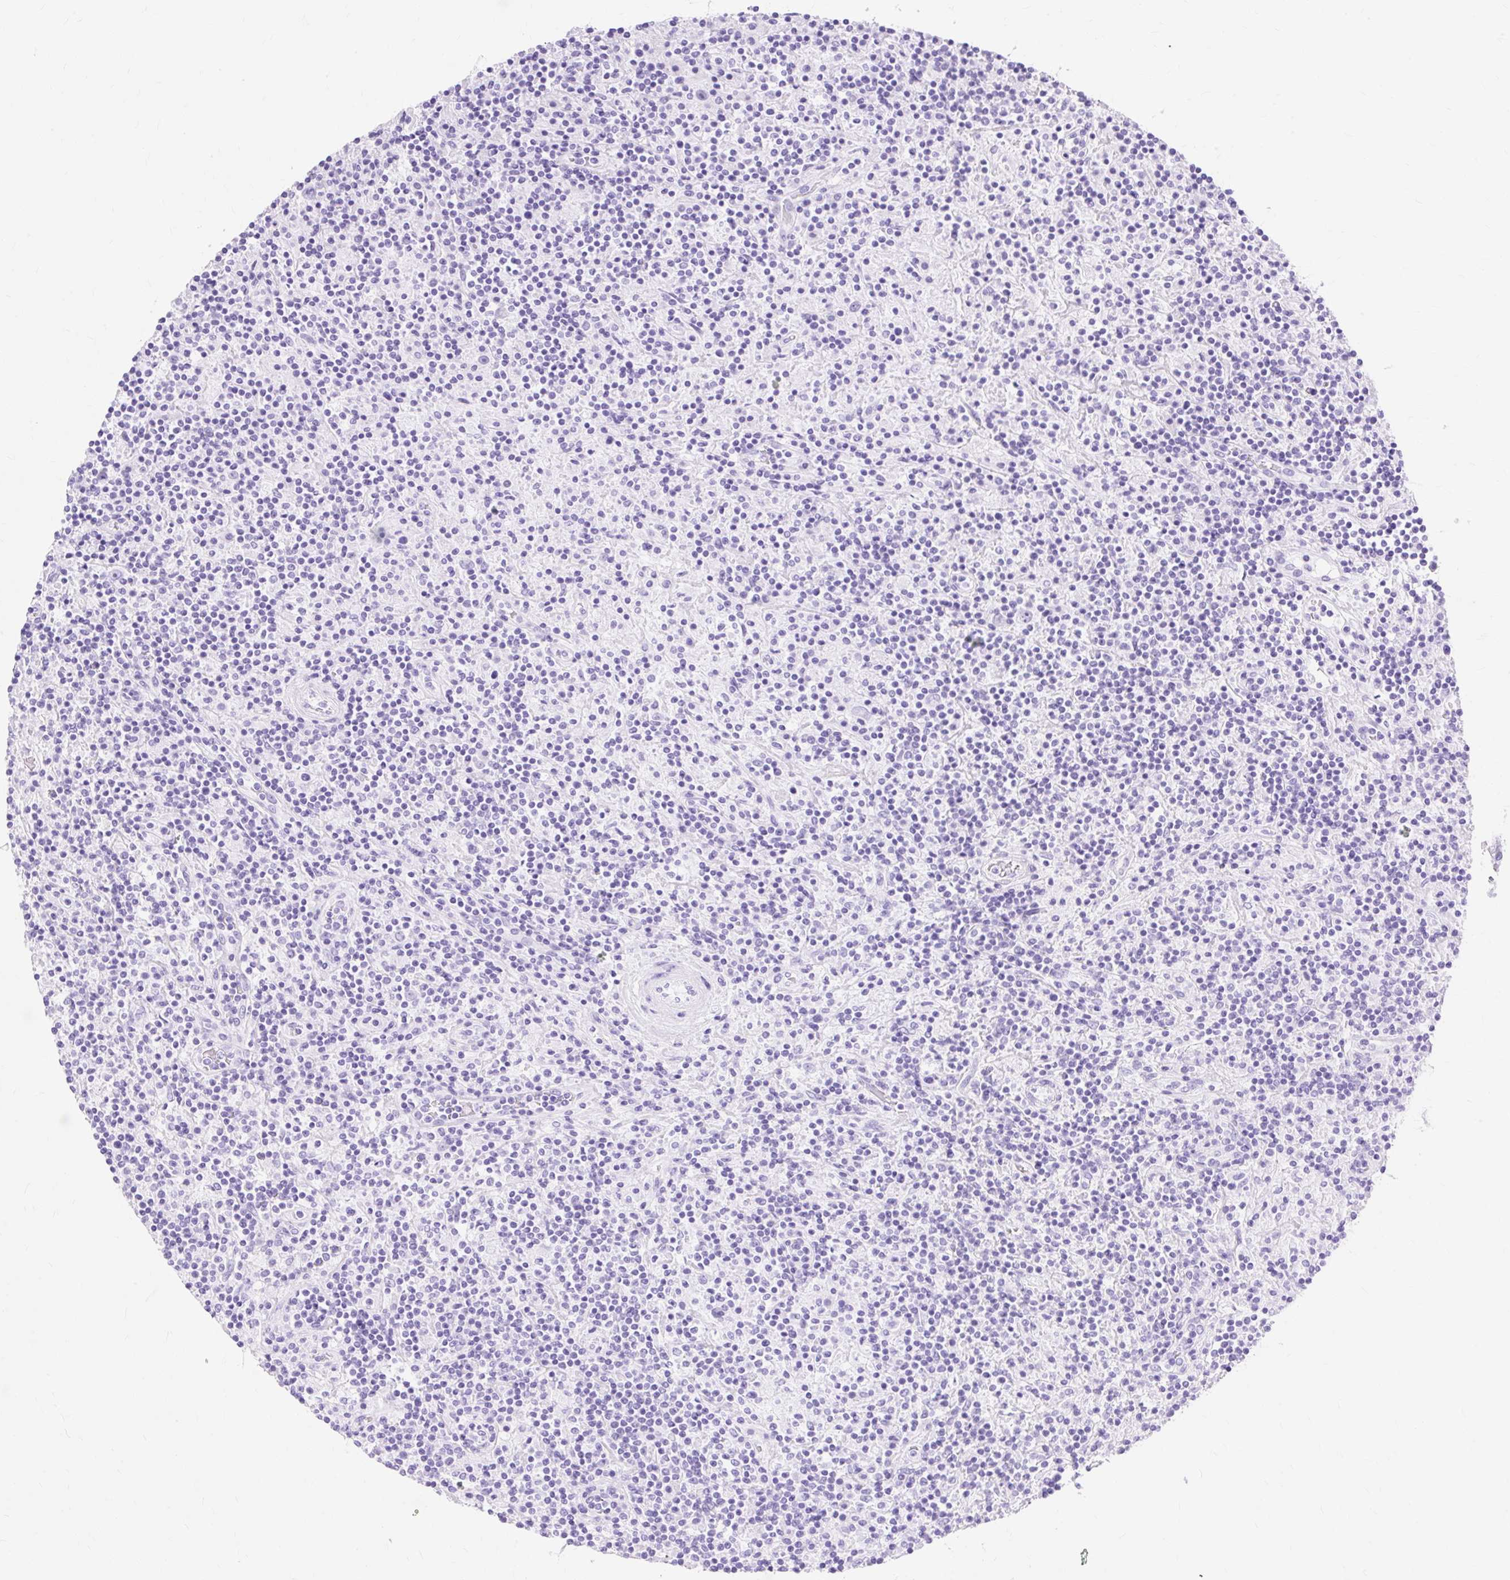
{"staining": {"intensity": "negative", "quantity": "none", "location": "none"}, "tissue": "lymphoma", "cell_type": "Tumor cells", "image_type": "cancer", "snomed": [{"axis": "morphology", "description": "Hodgkin's disease, NOS"}, {"axis": "topography", "description": "Lymph node"}], "caption": "Tumor cells are negative for protein expression in human Hodgkin's disease.", "gene": "MBP", "patient": {"sex": "male", "age": 70}}